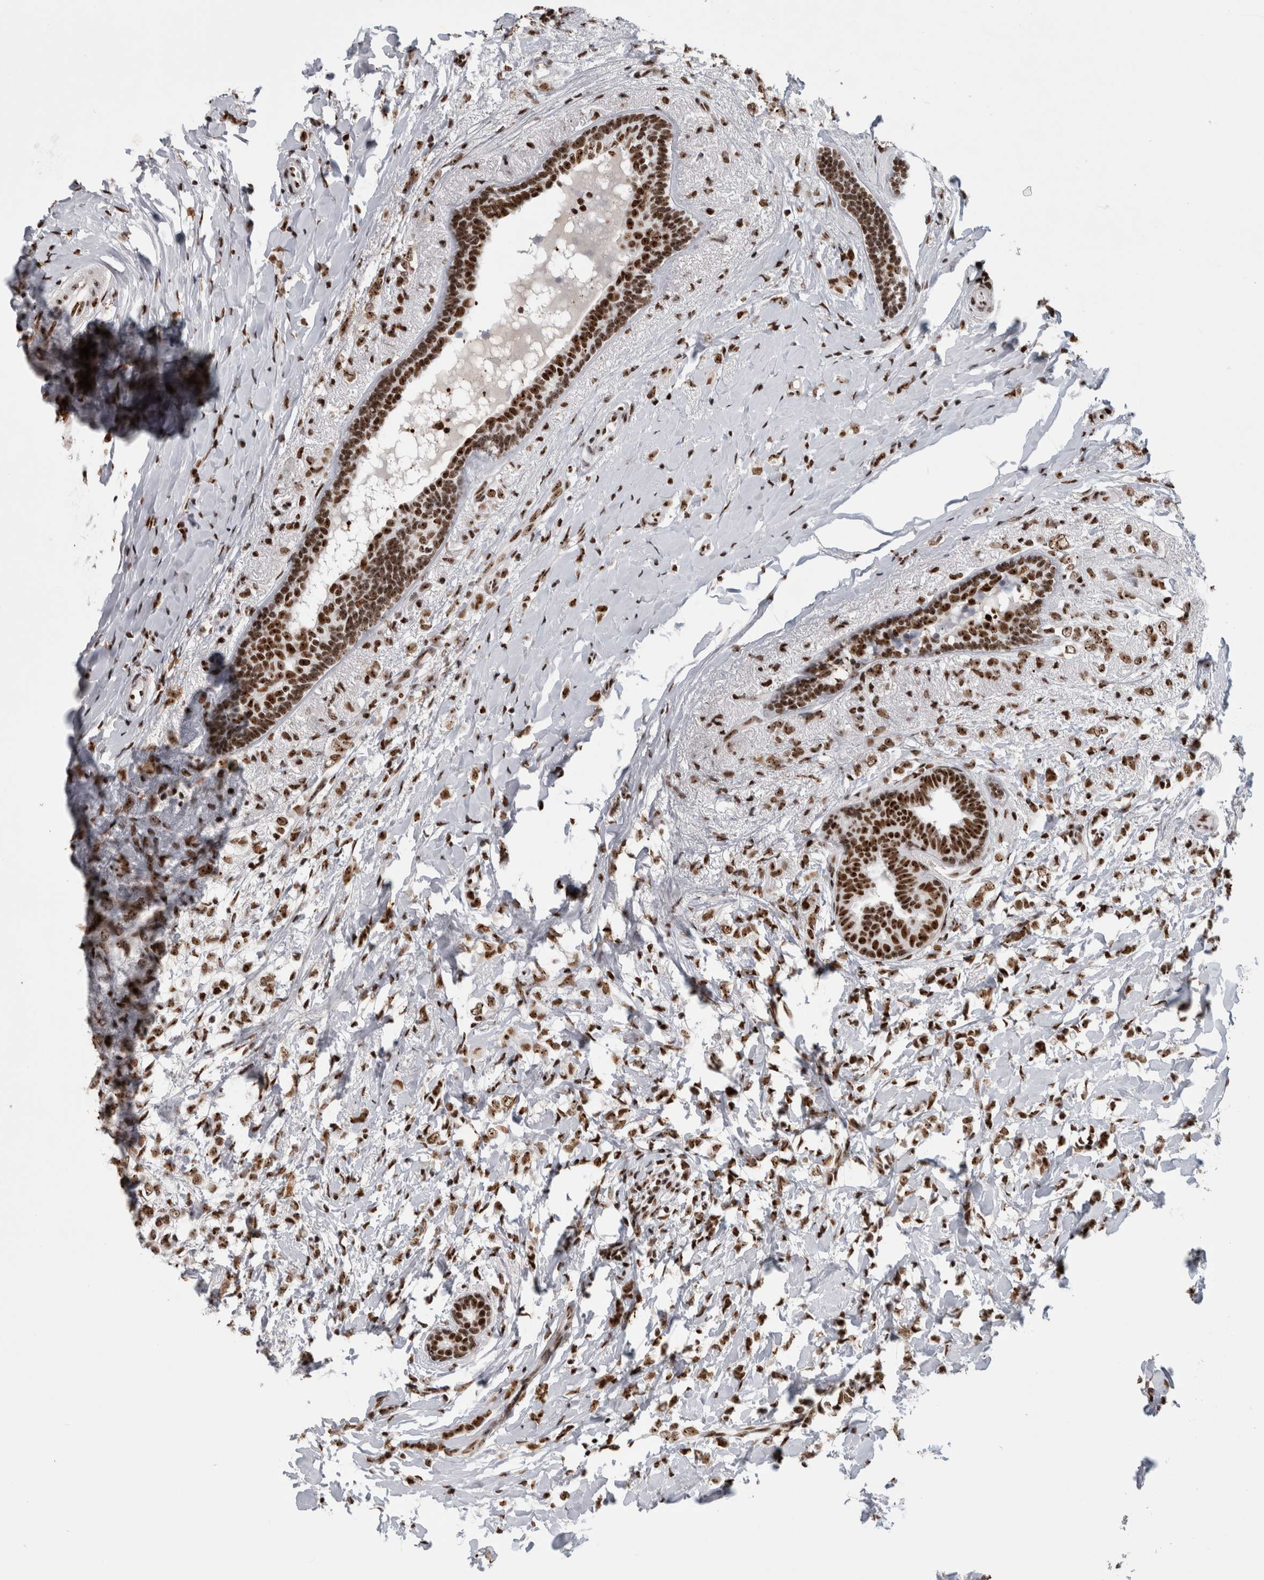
{"staining": {"intensity": "moderate", "quantity": ">75%", "location": "nuclear"}, "tissue": "breast cancer", "cell_type": "Tumor cells", "image_type": "cancer", "snomed": [{"axis": "morphology", "description": "Normal tissue, NOS"}, {"axis": "morphology", "description": "Lobular carcinoma"}, {"axis": "topography", "description": "Breast"}], "caption": "An IHC photomicrograph of neoplastic tissue is shown. Protein staining in brown shows moderate nuclear positivity in breast lobular carcinoma within tumor cells.", "gene": "NCL", "patient": {"sex": "female", "age": 47}}